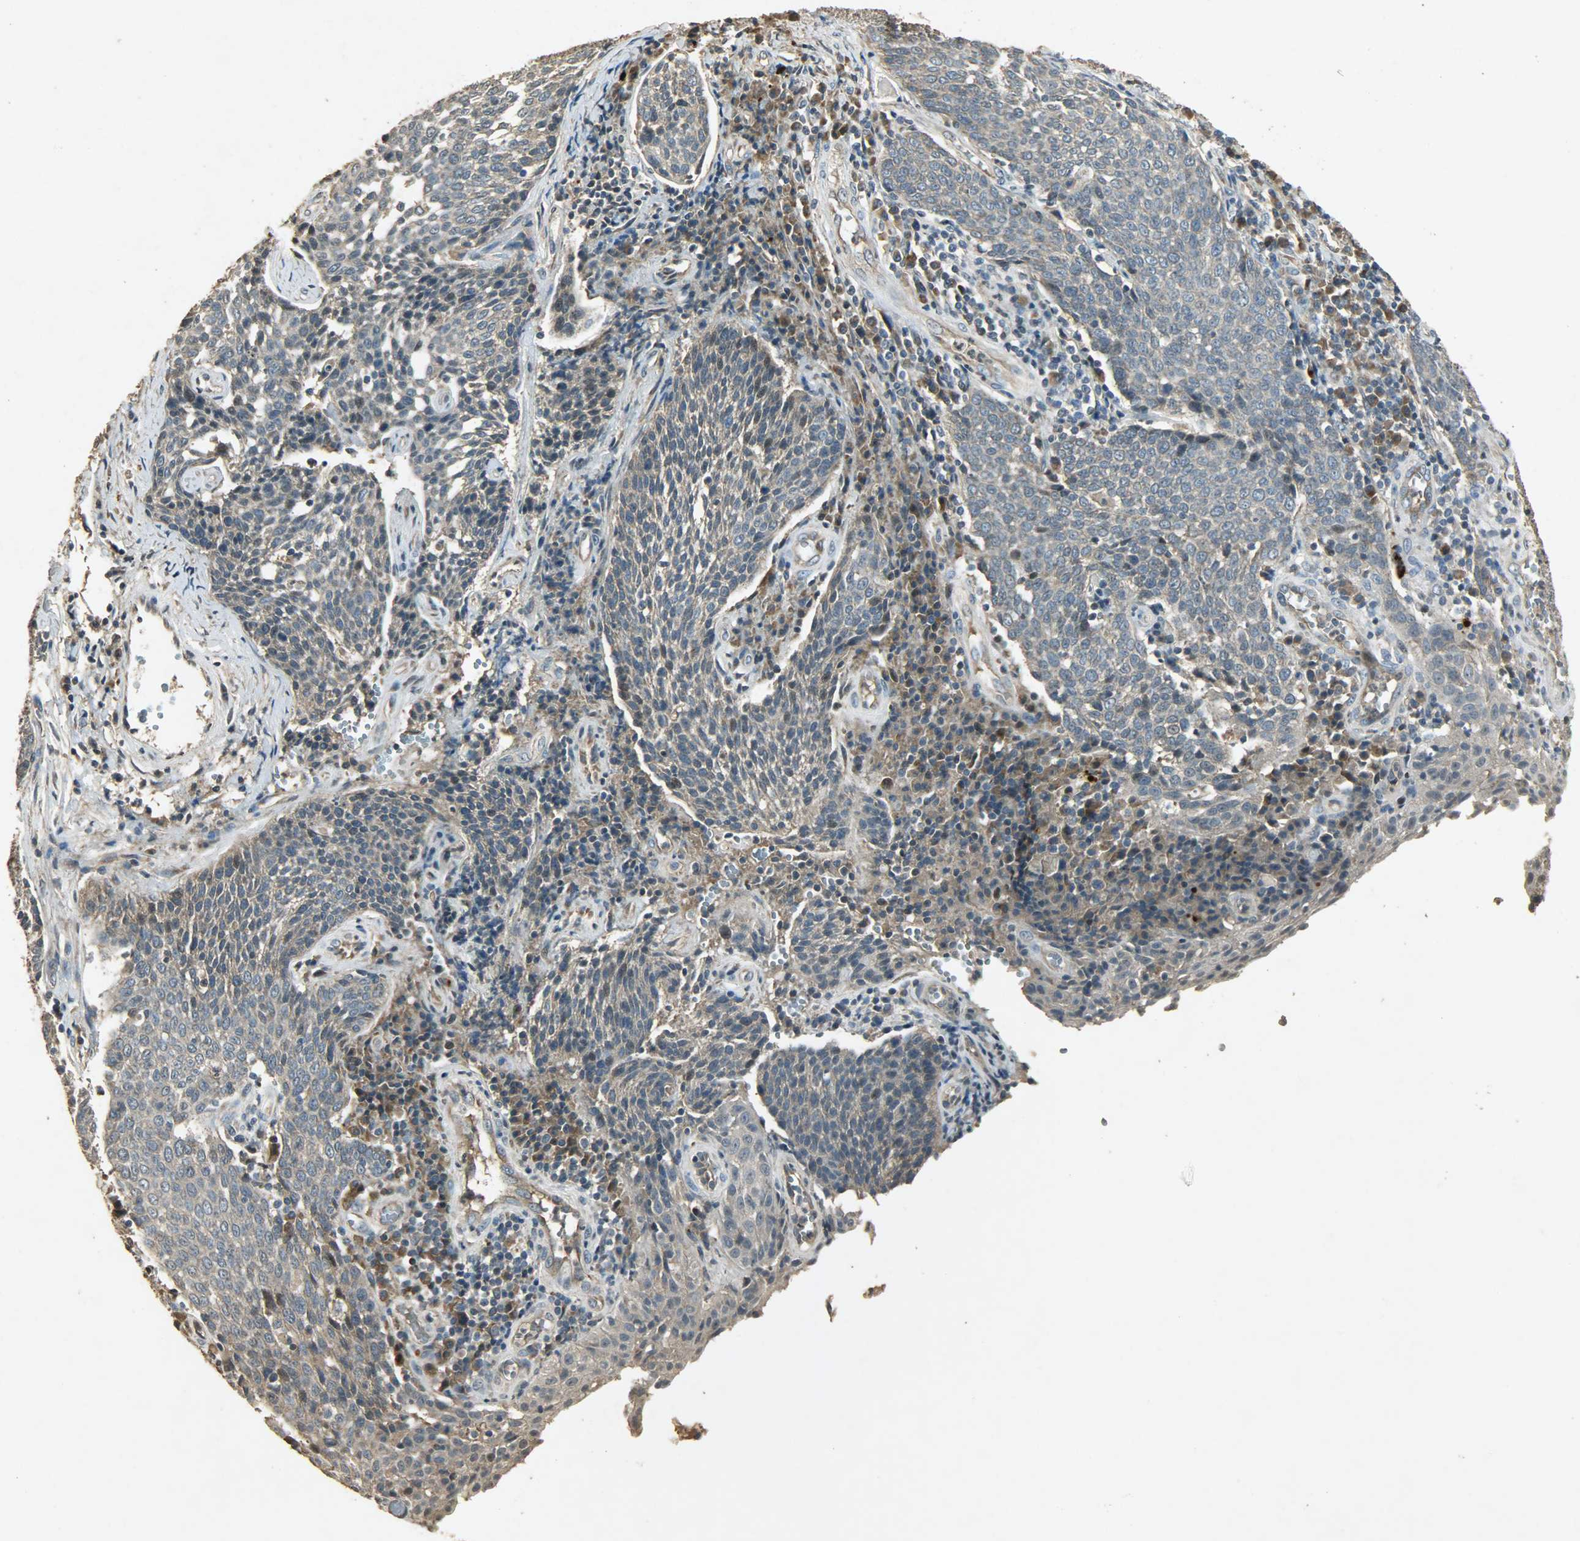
{"staining": {"intensity": "weak", "quantity": ">75%", "location": "cytoplasmic/membranous"}, "tissue": "cervical cancer", "cell_type": "Tumor cells", "image_type": "cancer", "snomed": [{"axis": "morphology", "description": "Squamous cell carcinoma, NOS"}, {"axis": "topography", "description": "Cervix"}], "caption": "Cervical squamous cell carcinoma stained with a brown dye demonstrates weak cytoplasmic/membranous positive positivity in about >75% of tumor cells.", "gene": "ATP2B1", "patient": {"sex": "female", "age": 34}}